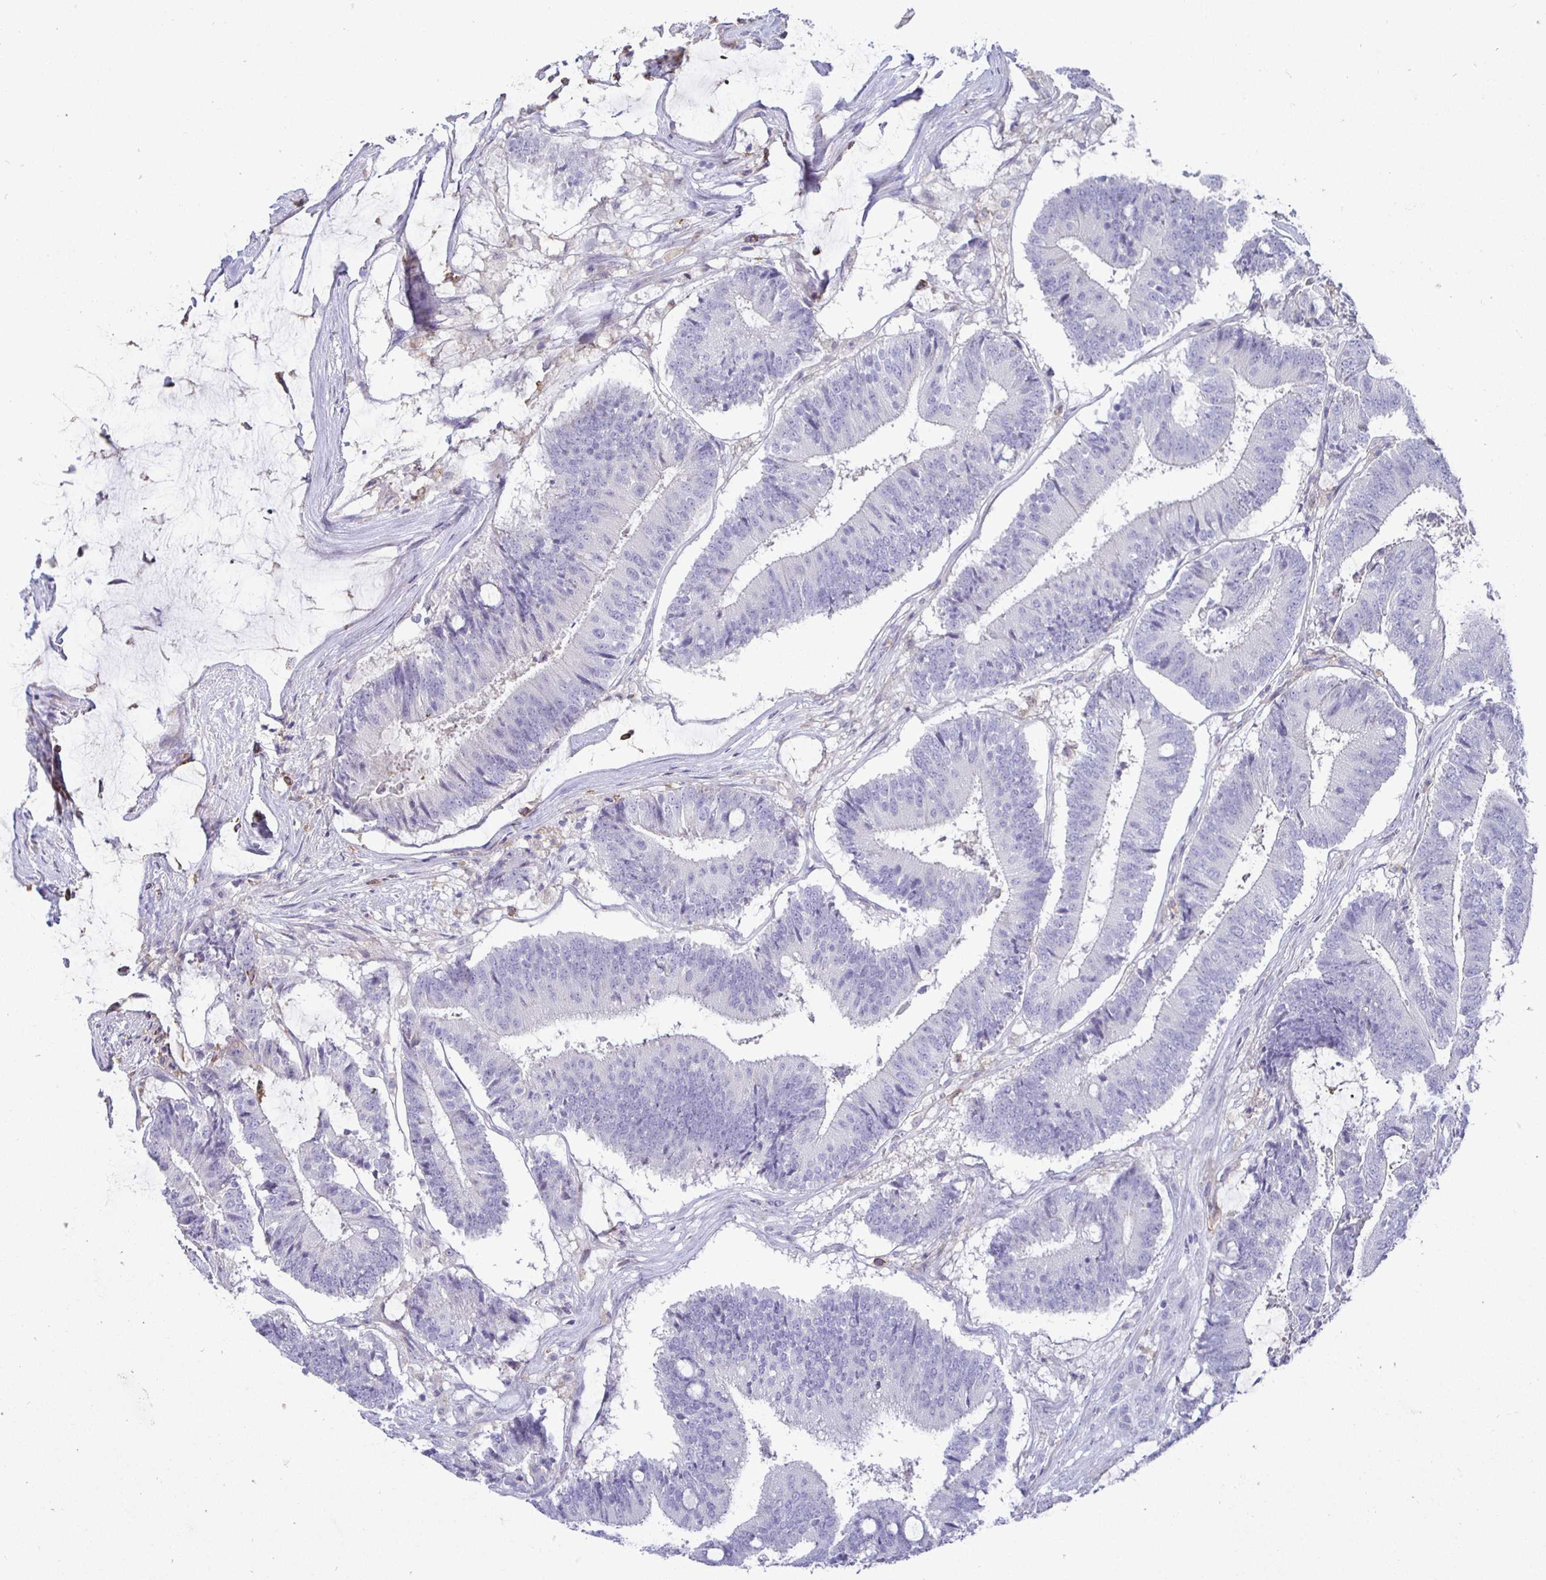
{"staining": {"intensity": "negative", "quantity": "none", "location": "none"}, "tissue": "colorectal cancer", "cell_type": "Tumor cells", "image_type": "cancer", "snomed": [{"axis": "morphology", "description": "Adenocarcinoma, NOS"}, {"axis": "topography", "description": "Colon"}], "caption": "High power microscopy photomicrograph of an immunohistochemistry micrograph of colorectal cancer (adenocarcinoma), revealing no significant staining in tumor cells.", "gene": "SIRPA", "patient": {"sex": "female", "age": 43}}